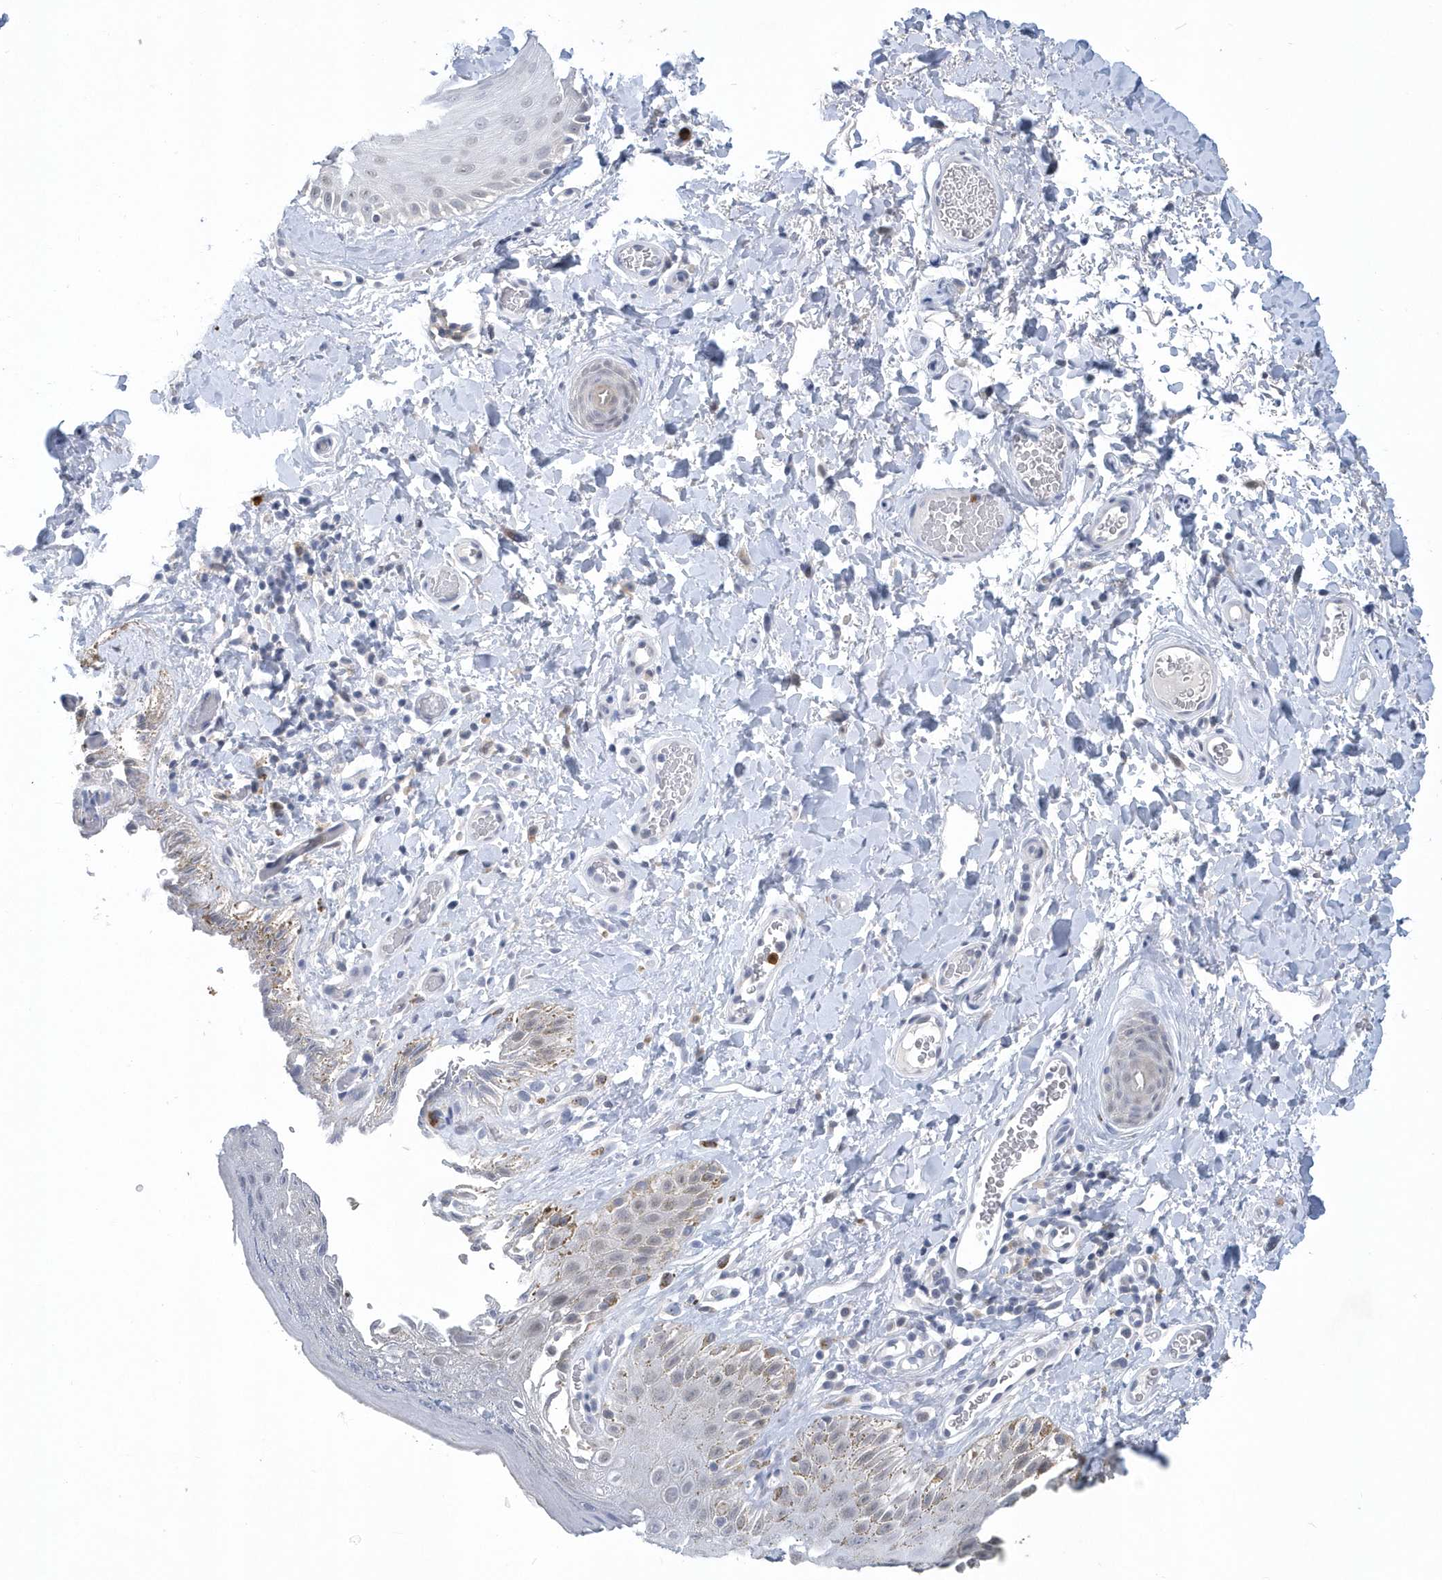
{"staining": {"intensity": "weak", "quantity": "<25%", "location": "cytoplasmic/membranous"}, "tissue": "skin", "cell_type": "Epidermal cells", "image_type": "normal", "snomed": [{"axis": "morphology", "description": "Normal tissue, NOS"}, {"axis": "topography", "description": "Anal"}], "caption": "IHC histopathology image of benign skin: human skin stained with DAB shows no significant protein expression in epidermal cells.", "gene": "SRGAP3", "patient": {"sex": "male", "age": 44}}